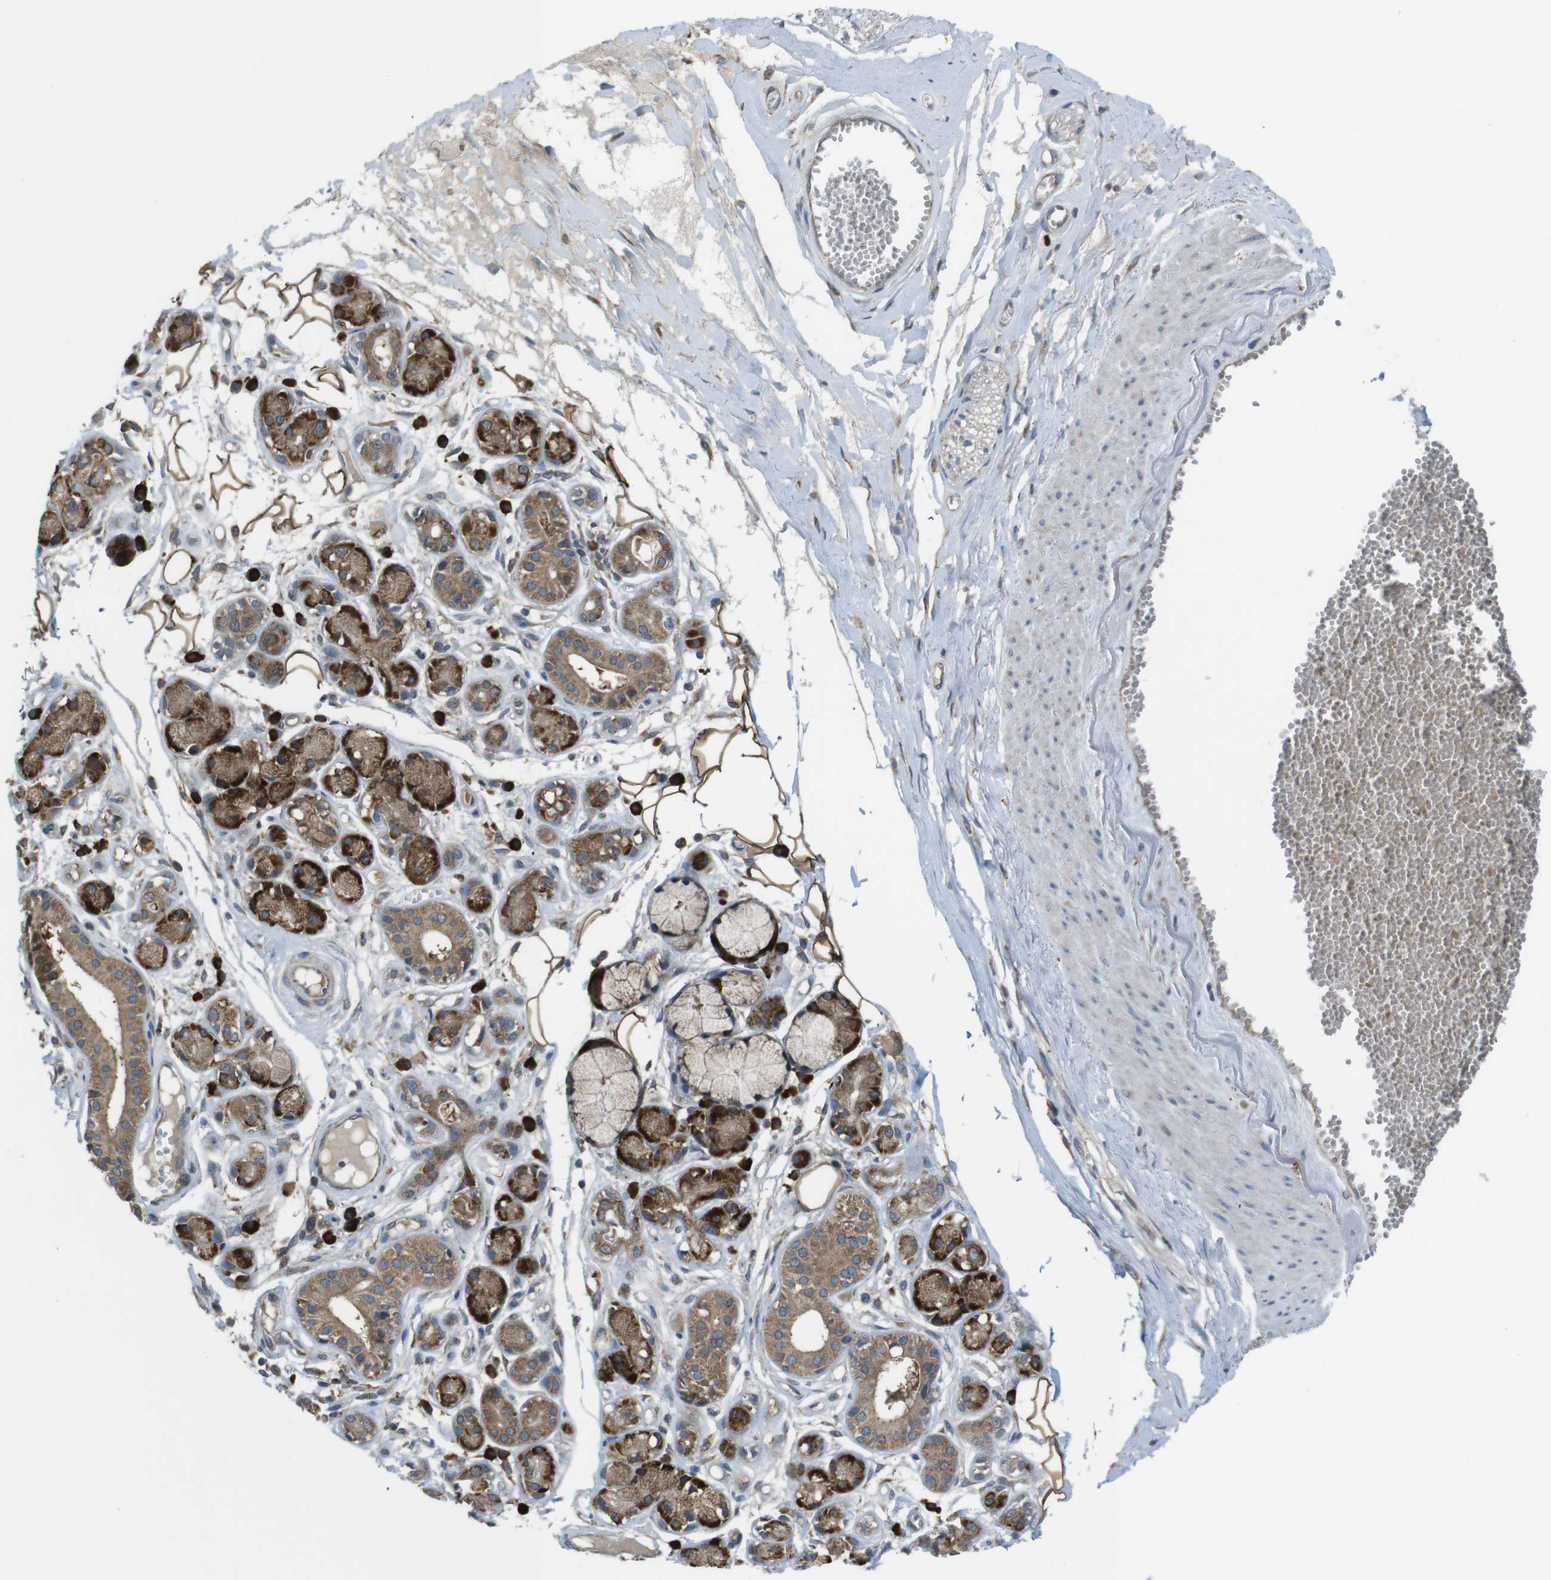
{"staining": {"intensity": "strong", "quantity": ">75%", "location": "cytoplasmic/membranous"}, "tissue": "adipose tissue", "cell_type": "Adipocytes", "image_type": "normal", "snomed": [{"axis": "morphology", "description": "Normal tissue, NOS"}, {"axis": "morphology", "description": "Inflammation, NOS"}, {"axis": "topography", "description": "Salivary gland"}, {"axis": "topography", "description": "Peripheral nerve tissue"}], "caption": "Immunohistochemical staining of unremarkable human adipose tissue displays strong cytoplasmic/membranous protein staining in approximately >75% of adipocytes. The staining is performed using DAB brown chromogen to label protein expression. The nuclei are counter-stained blue using hematoxylin.", "gene": "SSR3", "patient": {"sex": "female", "age": 75}}